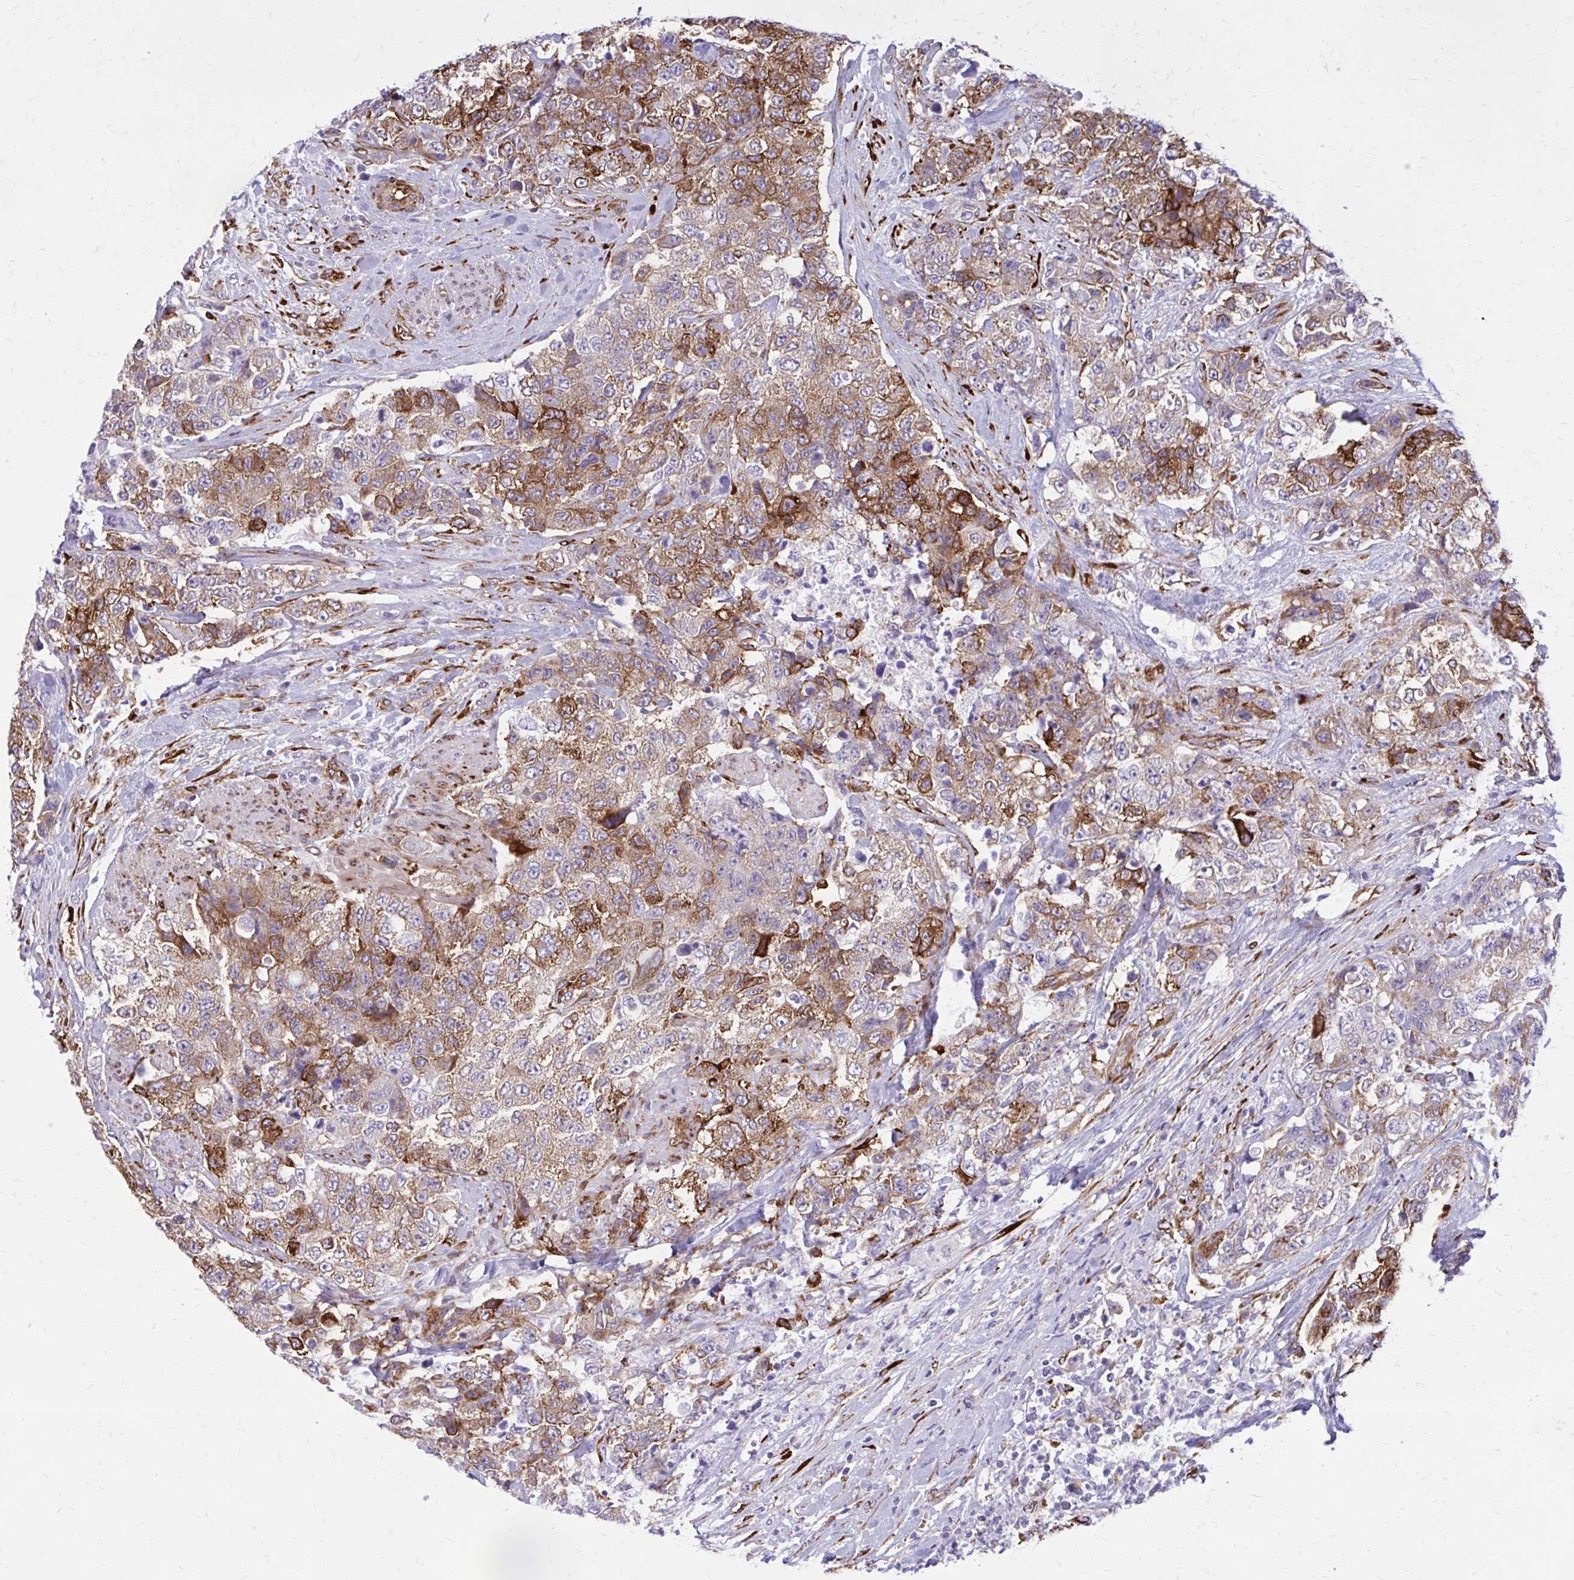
{"staining": {"intensity": "moderate", "quantity": ">75%", "location": "cytoplasmic/membranous"}, "tissue": "urothelial cancer", "cell_type": "Tumor cells", "image_type": "cancer", "snomed": [{"axis": "morphology", "description": "Urothelial carcinoma, High grade"}, {"axis": "topography", "description": "Urinary bladder"}], "caption": "An immunohistochemistry photomicrograph of neoplastic tissue is shown. Protein staining in brown highlights moderate cytoplasmic/membranous positivity in urothelial carcinoma (high-grade) within tumor cells.", "gene": "BEND5", "patient": {"sex": "female", "age": 78}}